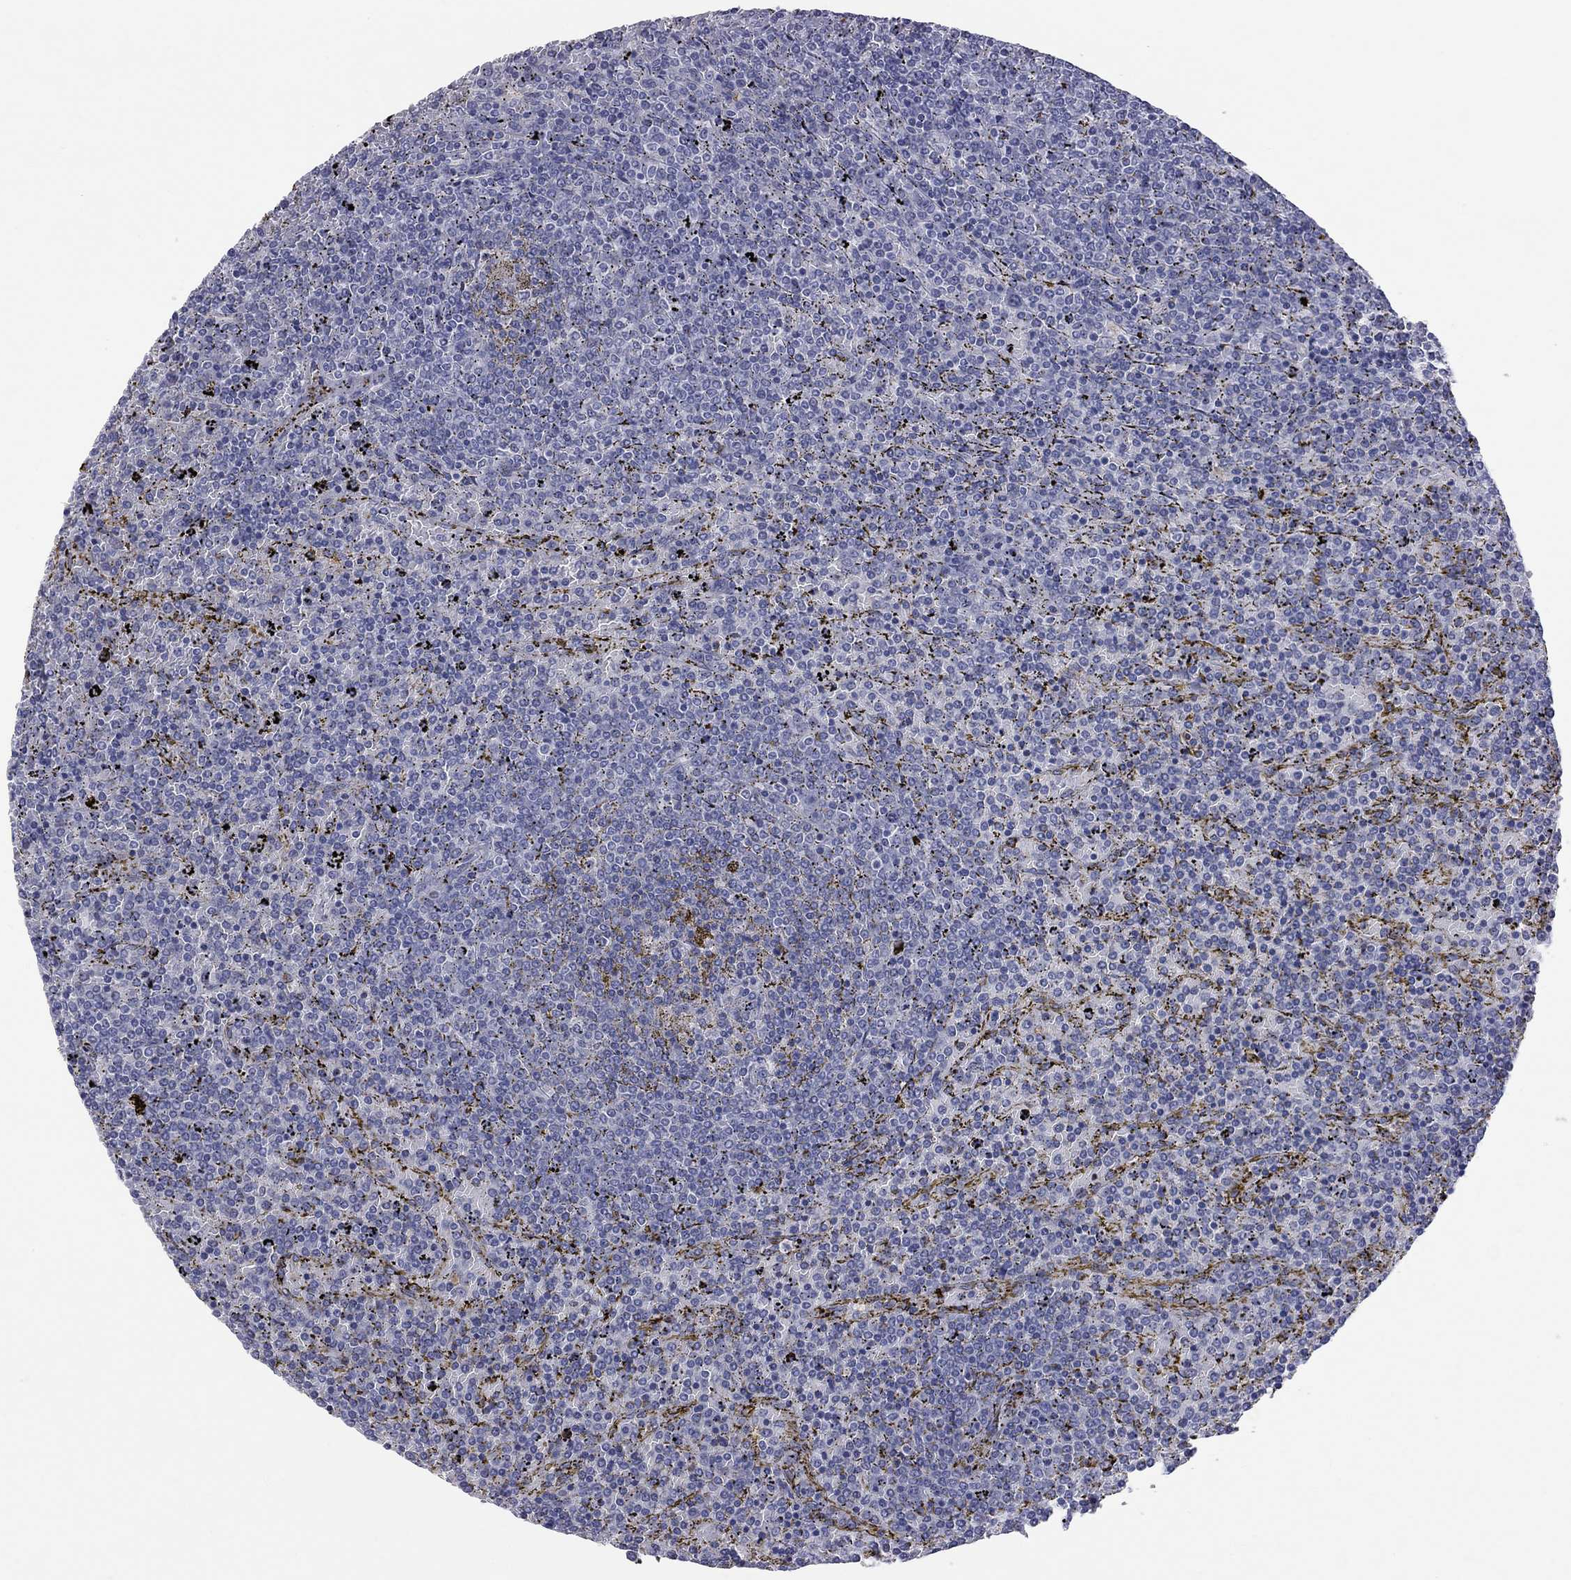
{"staining": {"intensity": "negative", "quantity": "none", "location": "none"}, "tissue": "lymphoma", "cell_type": "Tumor cells", "image_type": "cancer", "snomed": [{"axis": "morphology", "description": "Malignant lymphoma, non-Hodgkin's type, Low grade"}, {"axis": "topography", "description": "Spleen"}], "caption": "Protein analysis of malignant lymphoma, non-Hodgkin's type (low-grade) demonstrates no significant expression in tumor cells.", "gene": "HYLS1", "patient": {"sex": "female", "age": 77}}